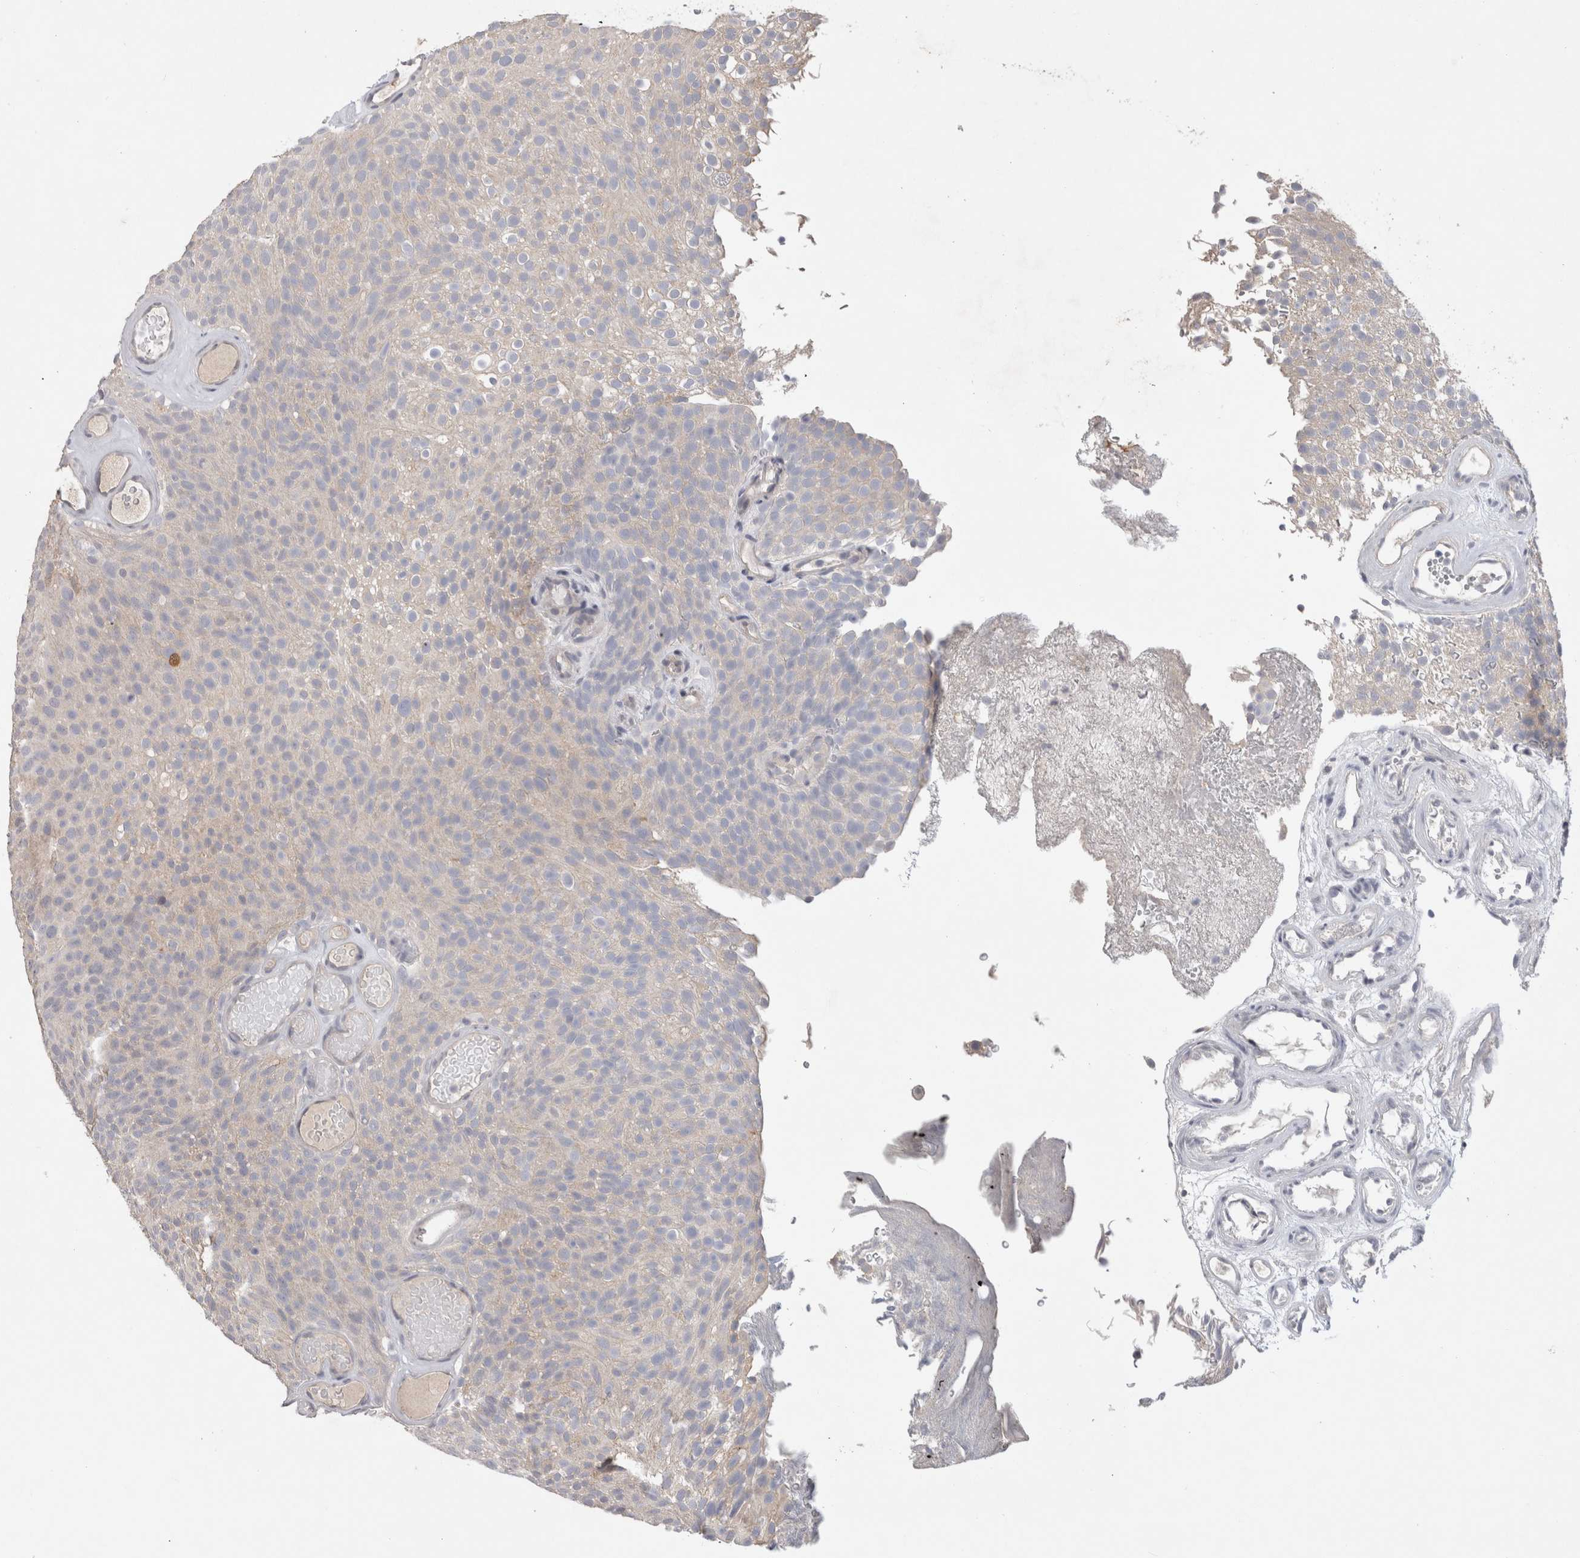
{"staining": {"intensity": "negative", "quantity": "none", "location": "none"}, "tissue": "urothelial cancer", "cell_type": "Tumor cells", "image_type": "cancer", "snomed": [{"axis": "morphology", "description": "Urothelial carcinoma, Low grade"}, {"axis": "topography", "description": "Urinary bladder"}], "caption": "High power microscopy histopathology image of an immunohistochemistry (IHC) image of urothelial cancer, revealing no significant positivity in tumor cells. (Brightfield microscopy of DAB (3,3'-diaminobenzidine) immunohistochemistry (IHC) at high magnification).", "gene": "CERS3", "patient": {"sex": "male", "age": 78}}